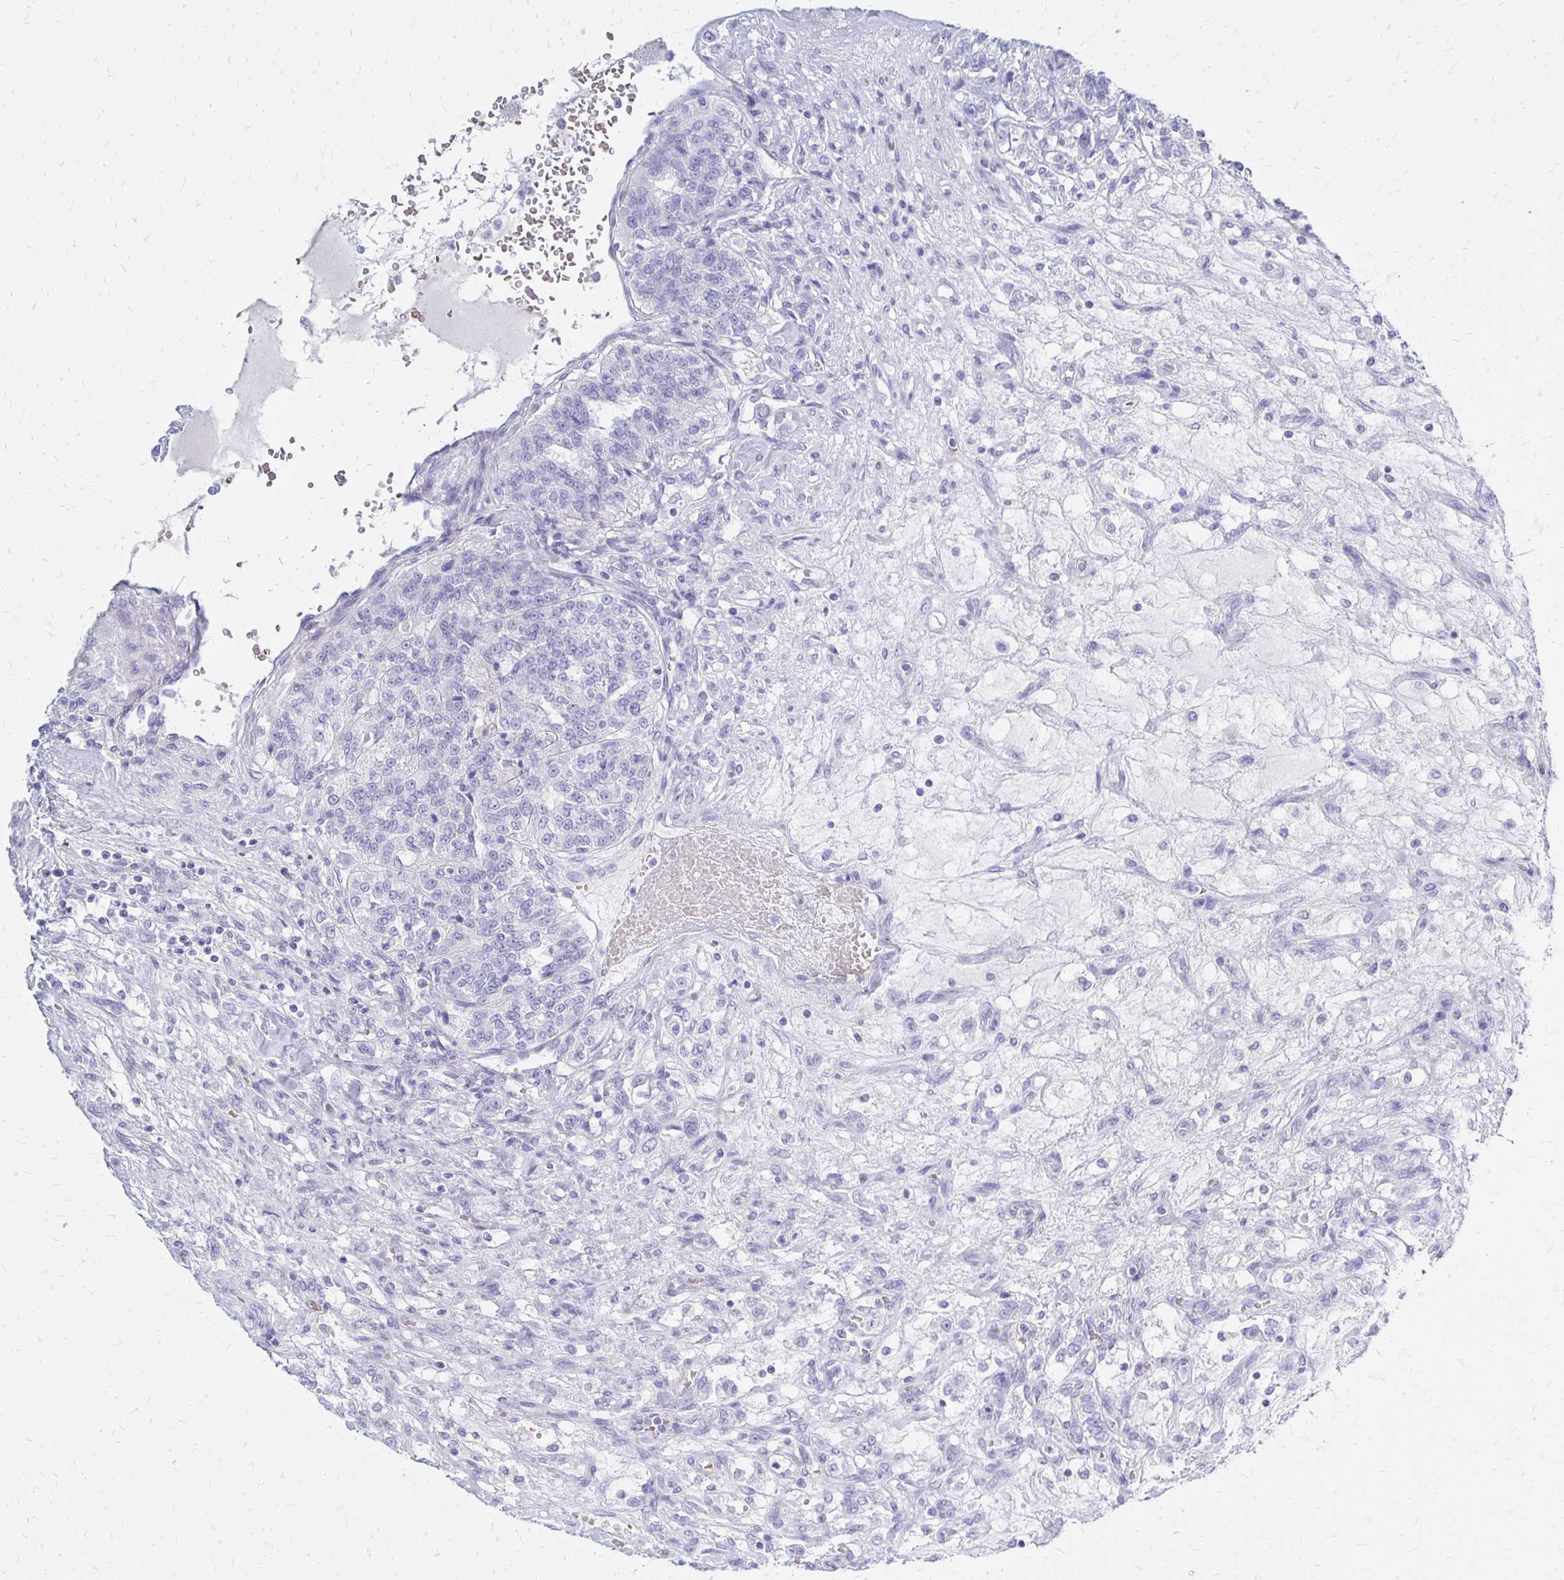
{"staining": {"intensity": "negative", "quantity": "none", "location": "none"}, "tissue": "renal cancer", "cell_type": "Tumor cells", "image_type": "cancer", "snomed": [{"axis": "morphology", "description": "Adenocarcinoma, NOS"}, {"axis": "topography", "description": "Kidney"}], "caption": "Tumor cells are negative for brown protein staining in renal adenocarcinoma.", "gene": "FNTB", "patient": {"sex": "female", "age": 63}}